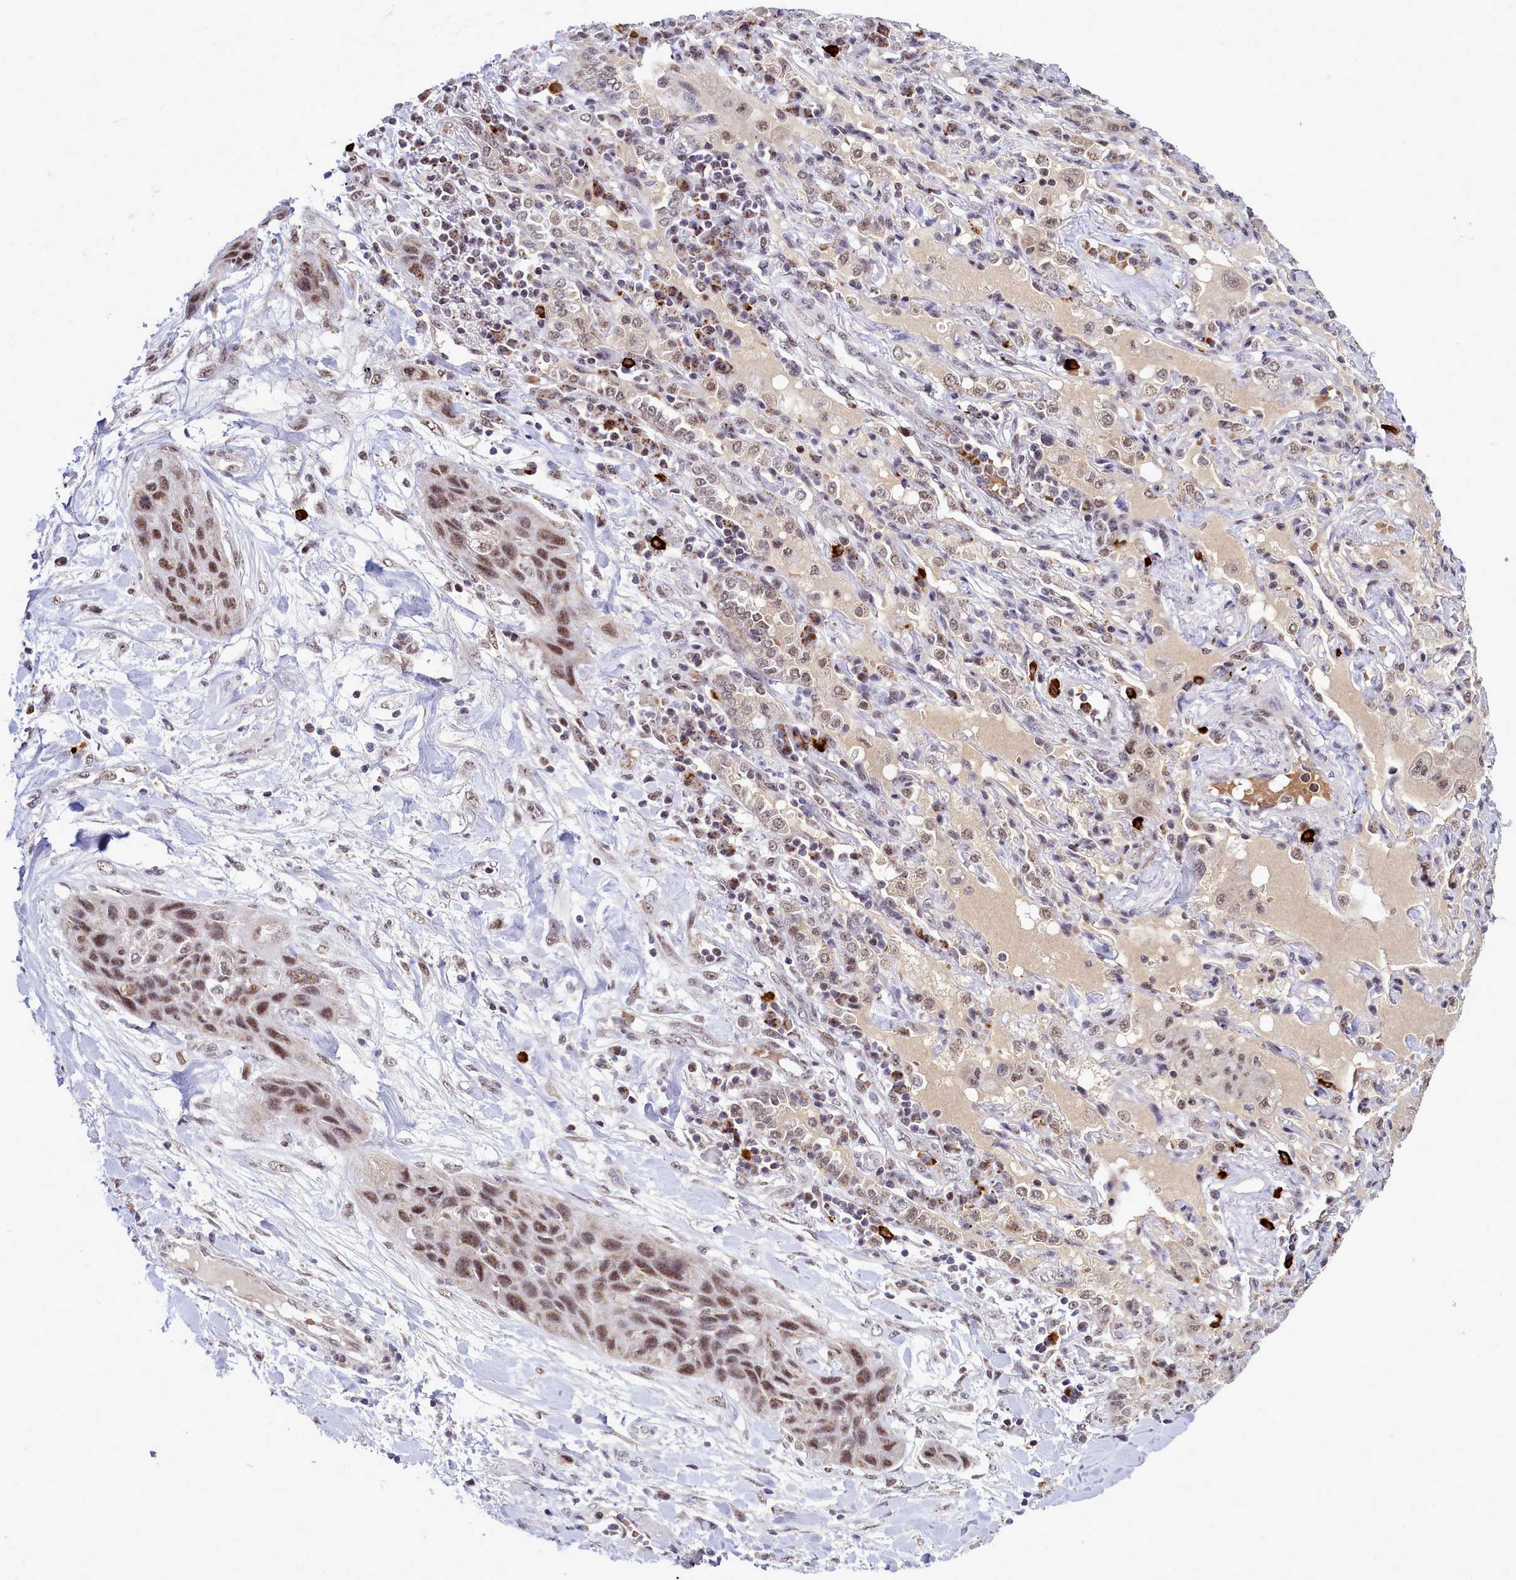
{"staining": {"intensity": "moderate", "quantity": ">75%", "location": "nuclear"}, "tissue": "lung cancer", "cell_type": "Tumor cells", "image_type": "cancer", "snomed": [{"axis": "morphology", "description": "Squamous cell carcinoma, NOS"}, {"axis": "topography", "description": "Lung"}], "caption": "Lung squamous cell carcinoma was stained to show a protein in brown. There is medium levels of moderate nuclear positivity in about >75% of tumor cells. The protein of interest is shown in brown color, while the nuclei are stained blue.", "gene": "POM121L2", "patient": {"sex": "female", "age": 70}}